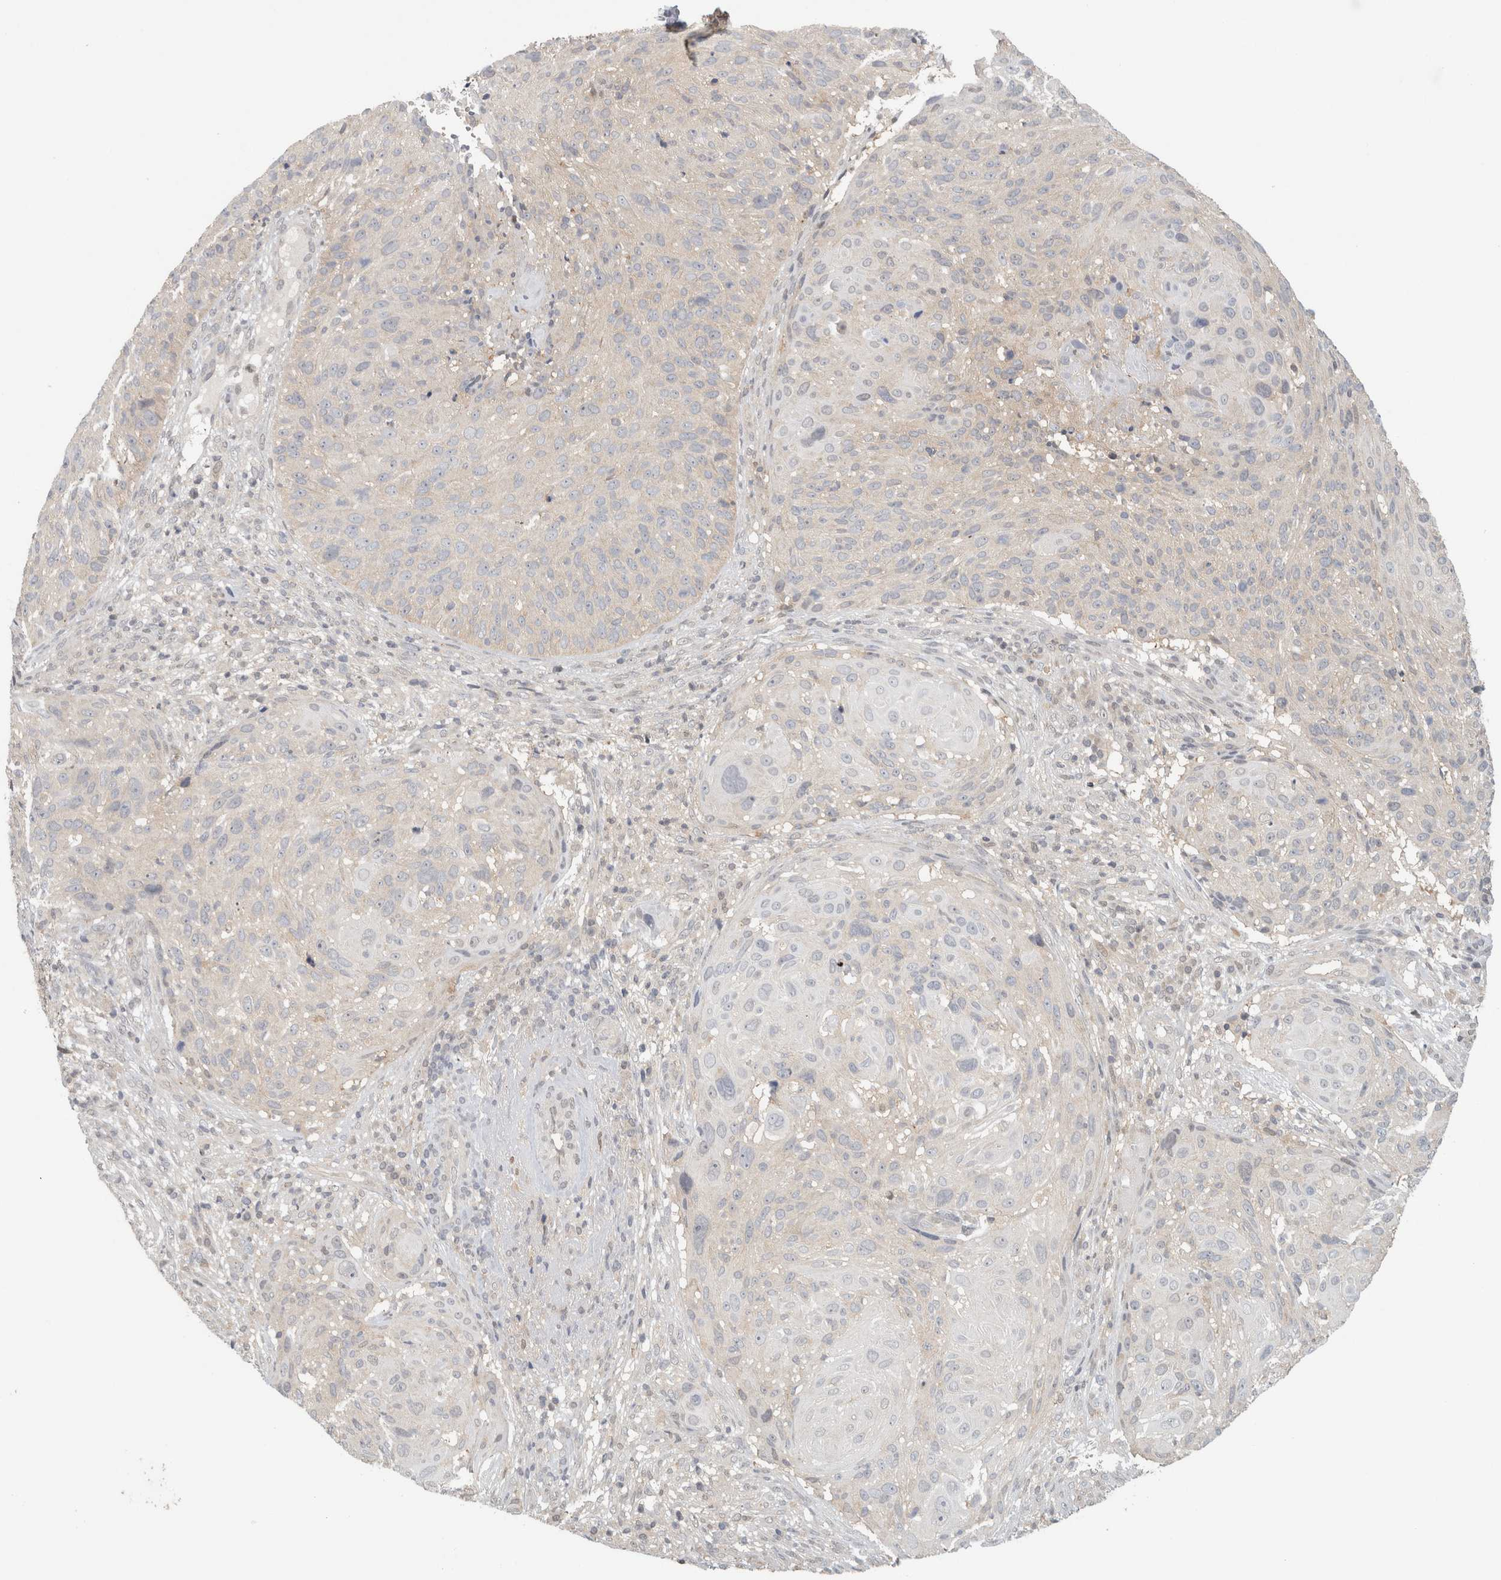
{"staining": {"intensity": "negative", "quantity": "none", "location": "none"}, "tissue": "cervical cancer", "cell_type": "Tumor cells", "image_type": "cancer", "snomed": [{"axis": "morphology", "description": "Squamous cell carcinoma, NOS"}, {"axis": "topography", "description": "Cervix"}], "caption": "Immunohistochemistry micrograph of neoplastic tissue: cervical cancer (squamous cell carcinoma) stained with DAB shows no significant protein staining in tumor cells.", "gene": "PIGP", "patient": {"sex": "female", "age": 74}}